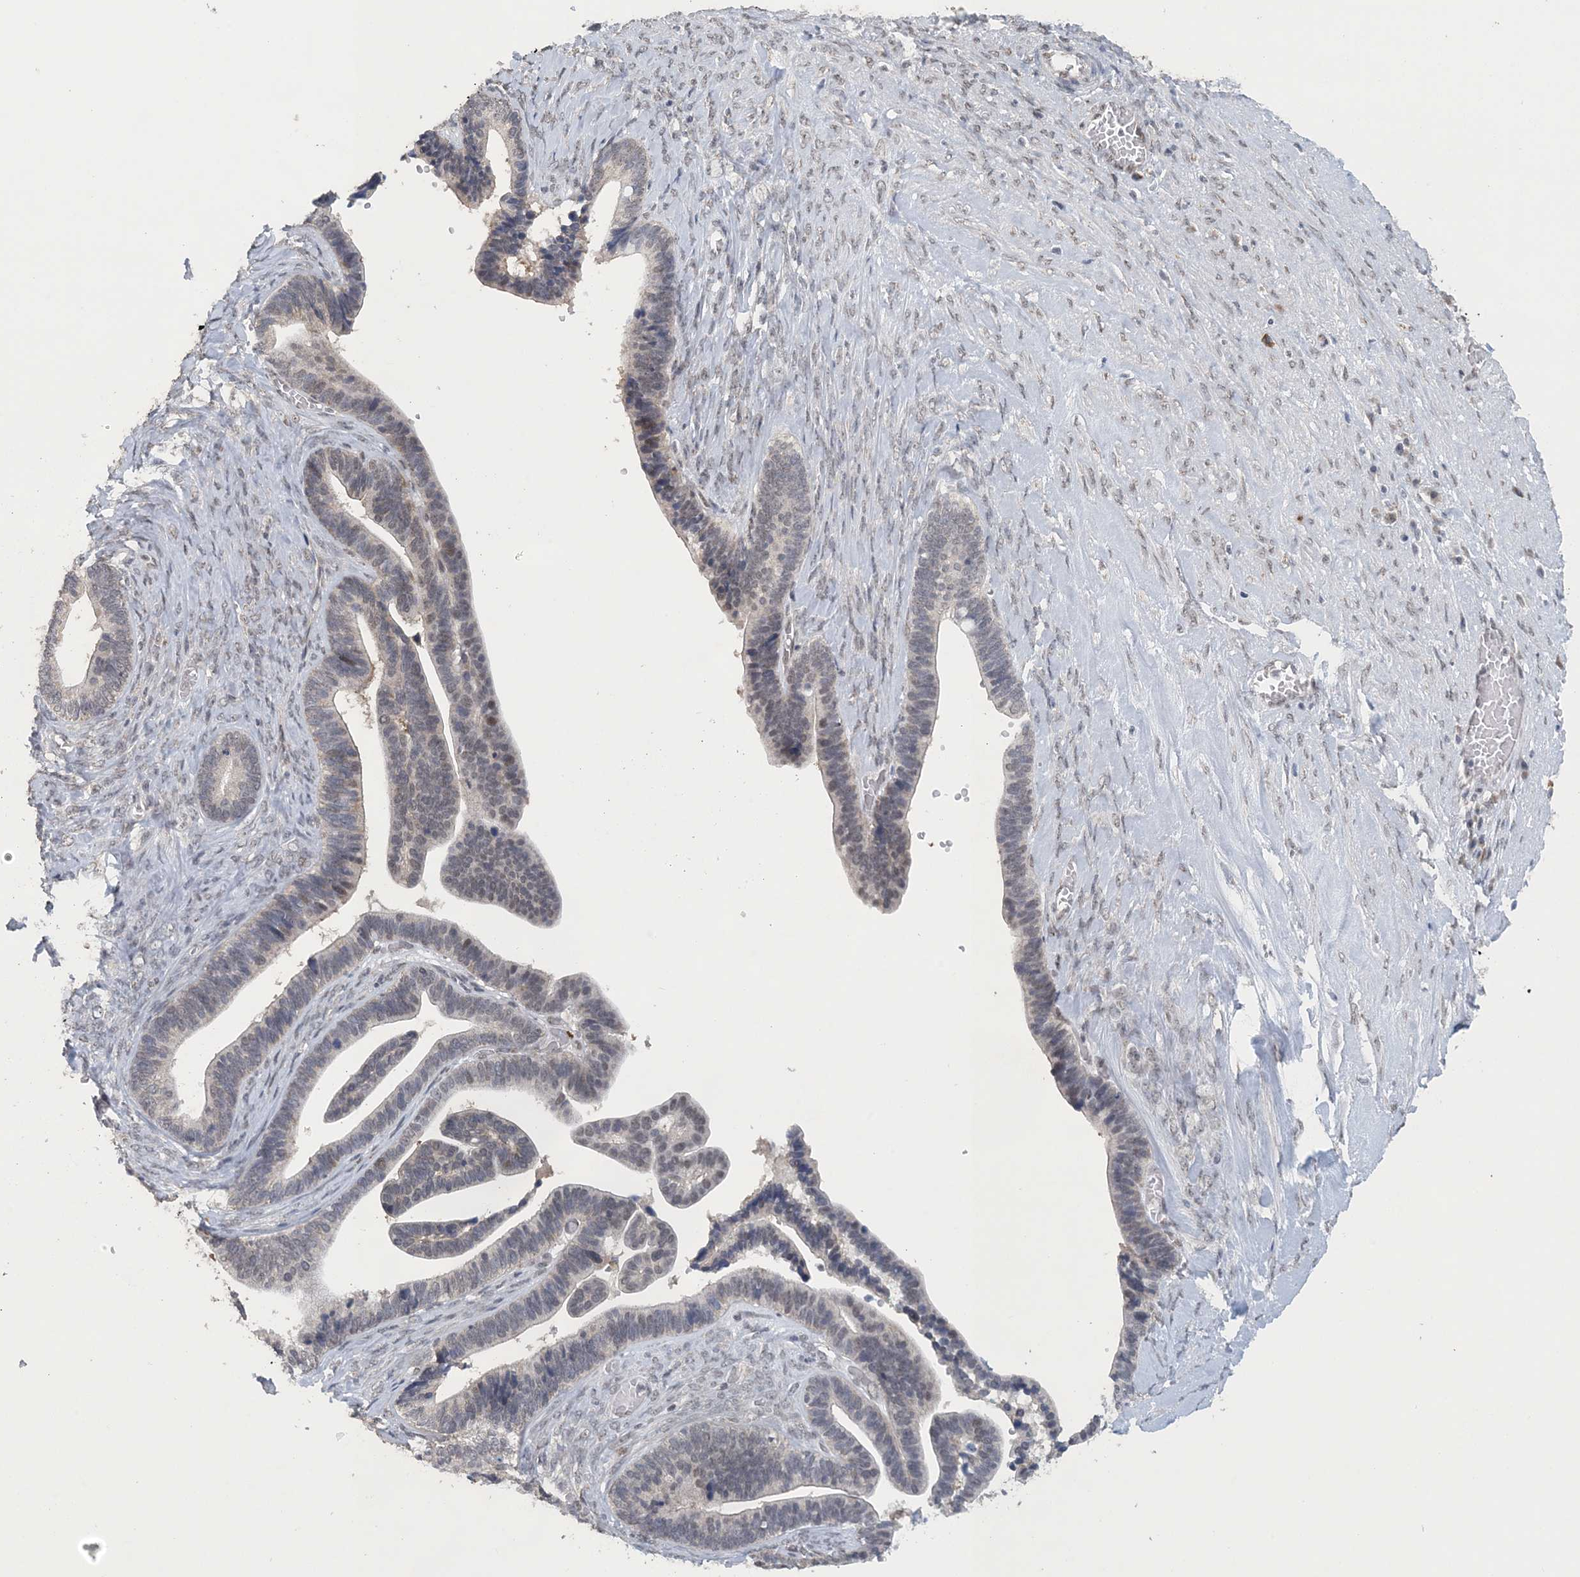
{"staining": {"intensity": "weak", "quantity": "<25%", "location": "nuclear"}, "tissue": "ovarian cancer", "cell_type": "Tumor cells", "image_type": "cancer", "snomed": [{"axis": "morphology", "description": "Cystadenocarcinoma, serous, NOS"}, {"axis": "topography", "description": "Ovary"}], "caption": "Tumor cells show no significant protein positivity in ovarian serous cystadenocarcinoma. (DAB IHC with hematoxylin counter stain).", "gene": "MBD2", "patient": {"sex": "female", "age": 56}}